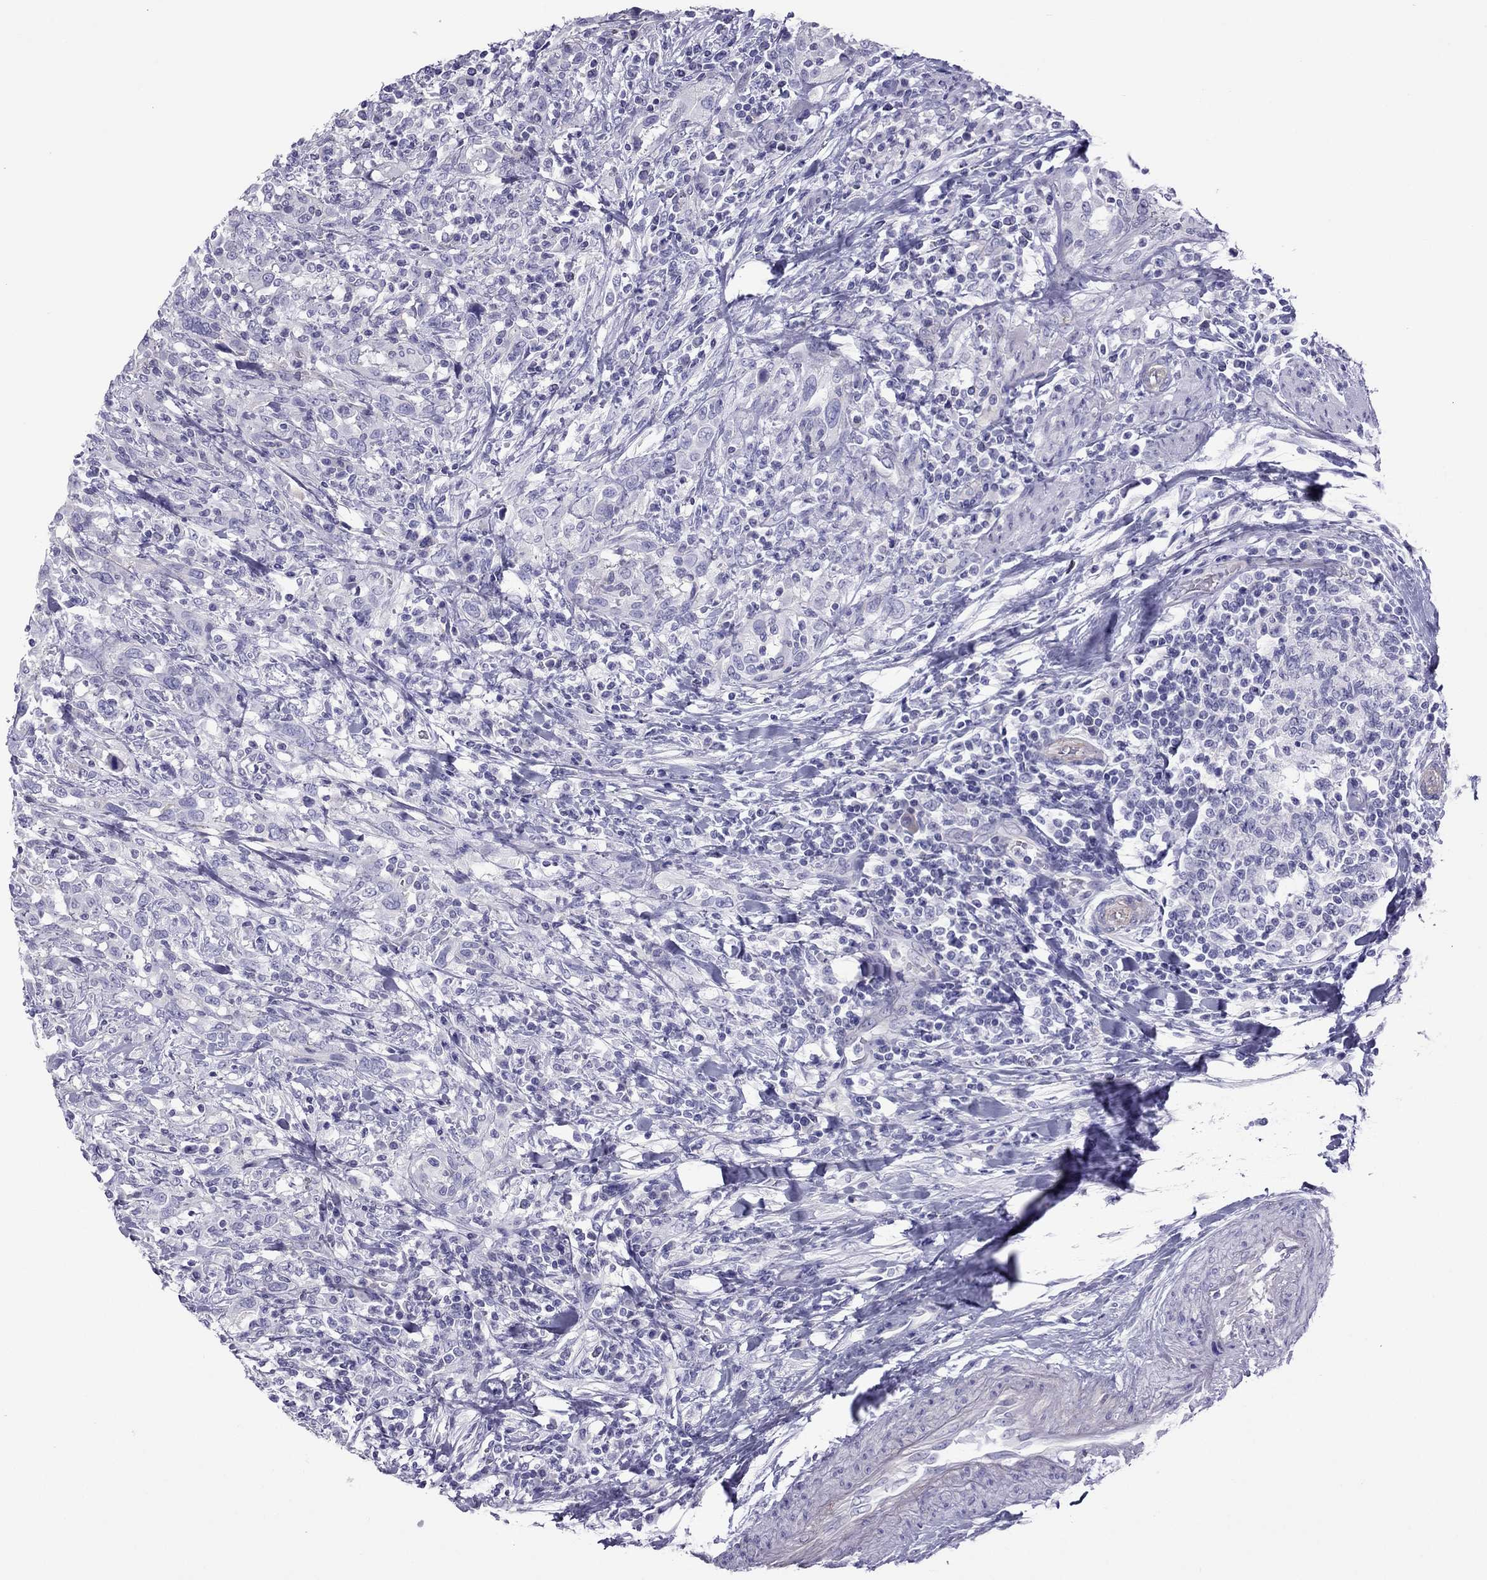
{"staining": {"intensity": "negative", "quantity": "none", "location": "none"}, "tissue": "urothelial cancer", "cell_type": "Tumor cells", "image_type": "cancer", "snomed": [{"axis": "morphology", "description": "Urothelial carcinoma, NOS"}, {"axis": "morphology", "description": "Urothelial carcinoma, High grade"}, {"axis": "topography", "description": "Urinary bladder"}], "caption": "This micrograph is of urothelial cancer stained with immunohistochemistry (IHC) to label a protein in brown with the nuclei are counter-stained blue. There is no staining in tumor cells.", "gene": "MYL11", "patient": {"sex": "female", "age": 64}}